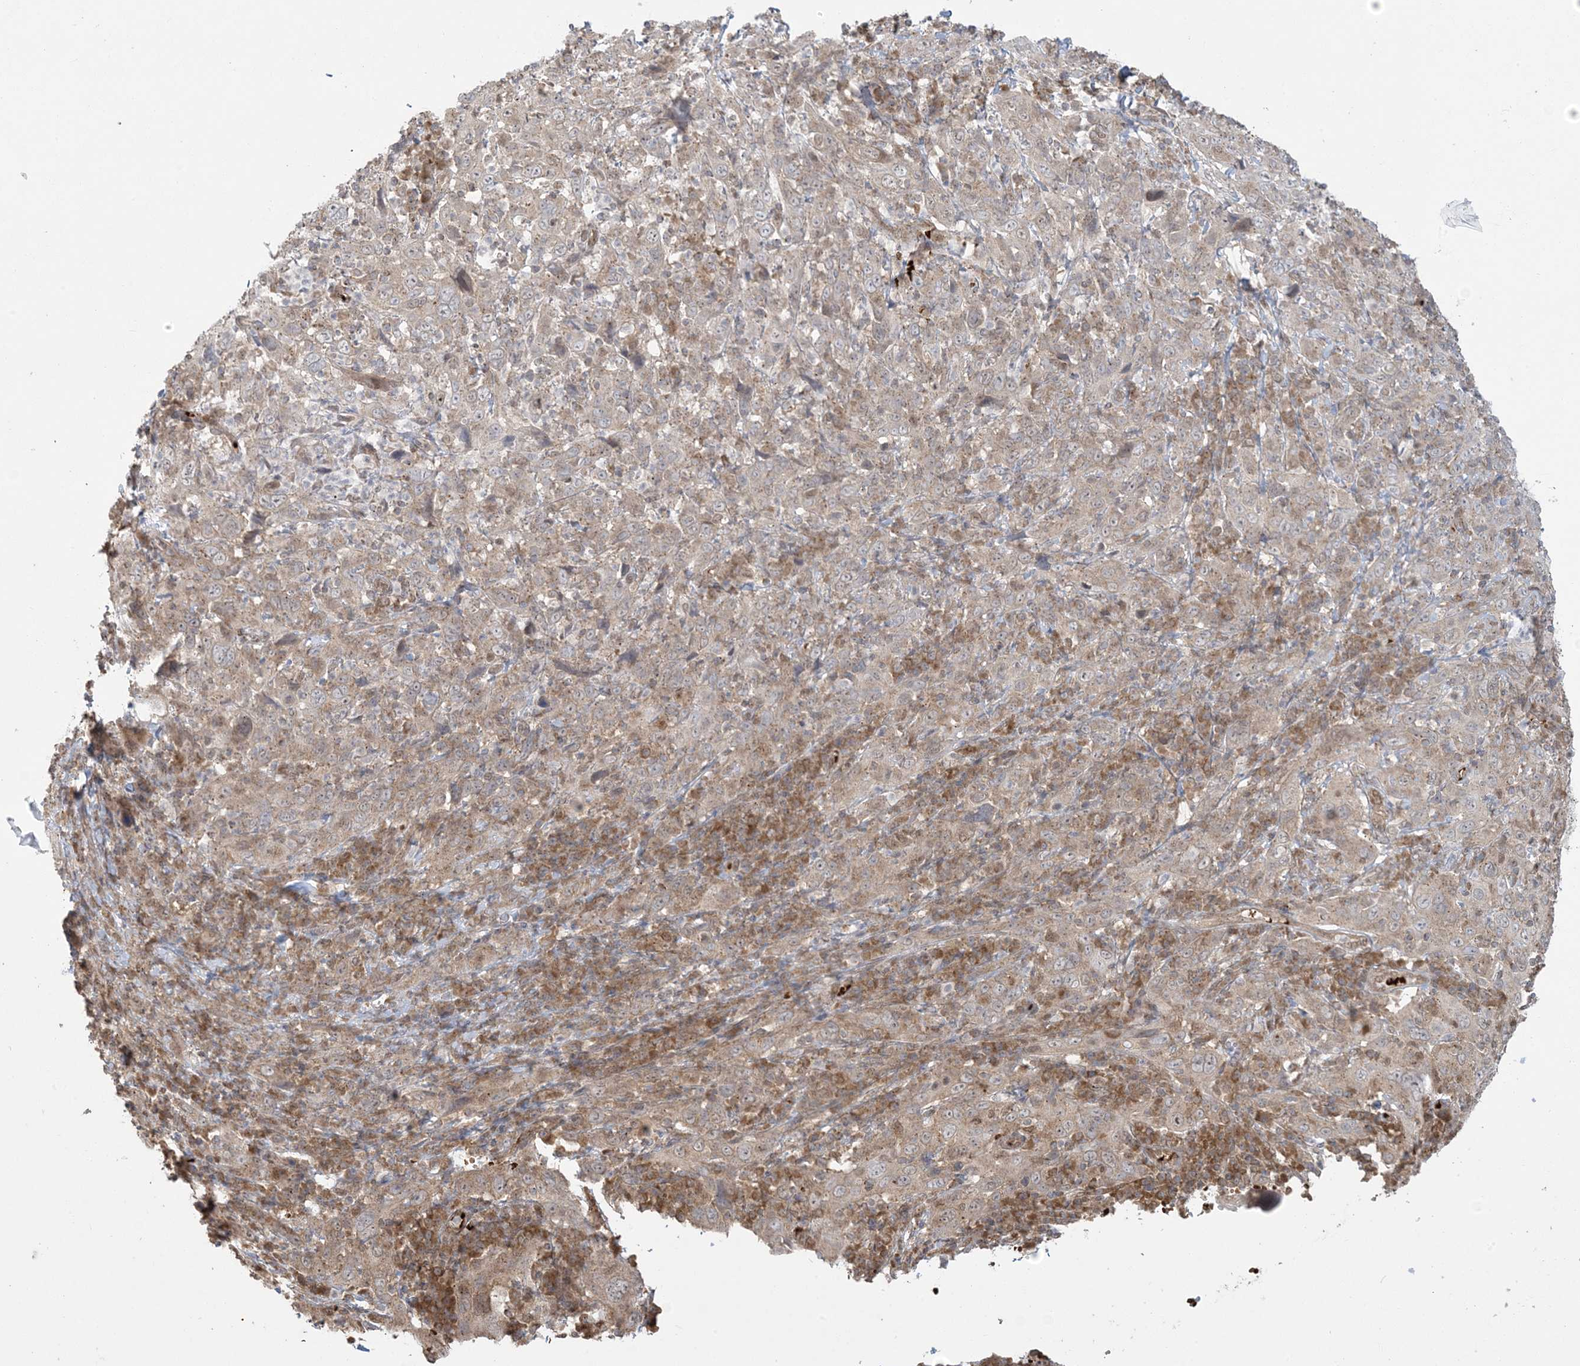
{"staining": {"intensity": "weak", "quantity": "<25%", "location": "cytoplasmic/membranous"}, "tissue": "cervical cancer", "cell_type": "Tumor cells", "image_type": "cancer", "snomed": [{"axis": "morphology", "description": "Squamous cell carcinoma, NOS"}, {"axis": "topography", "description": "Cervix"}], "caption": "This micrograph is of cervical cancer stained with IHC to label a protein in brown with the nuclei are counter-stained blue. There is no expression in tumor cells.", "gene": "ABCF3", "patient": {"sex": "female", "age": 46}}